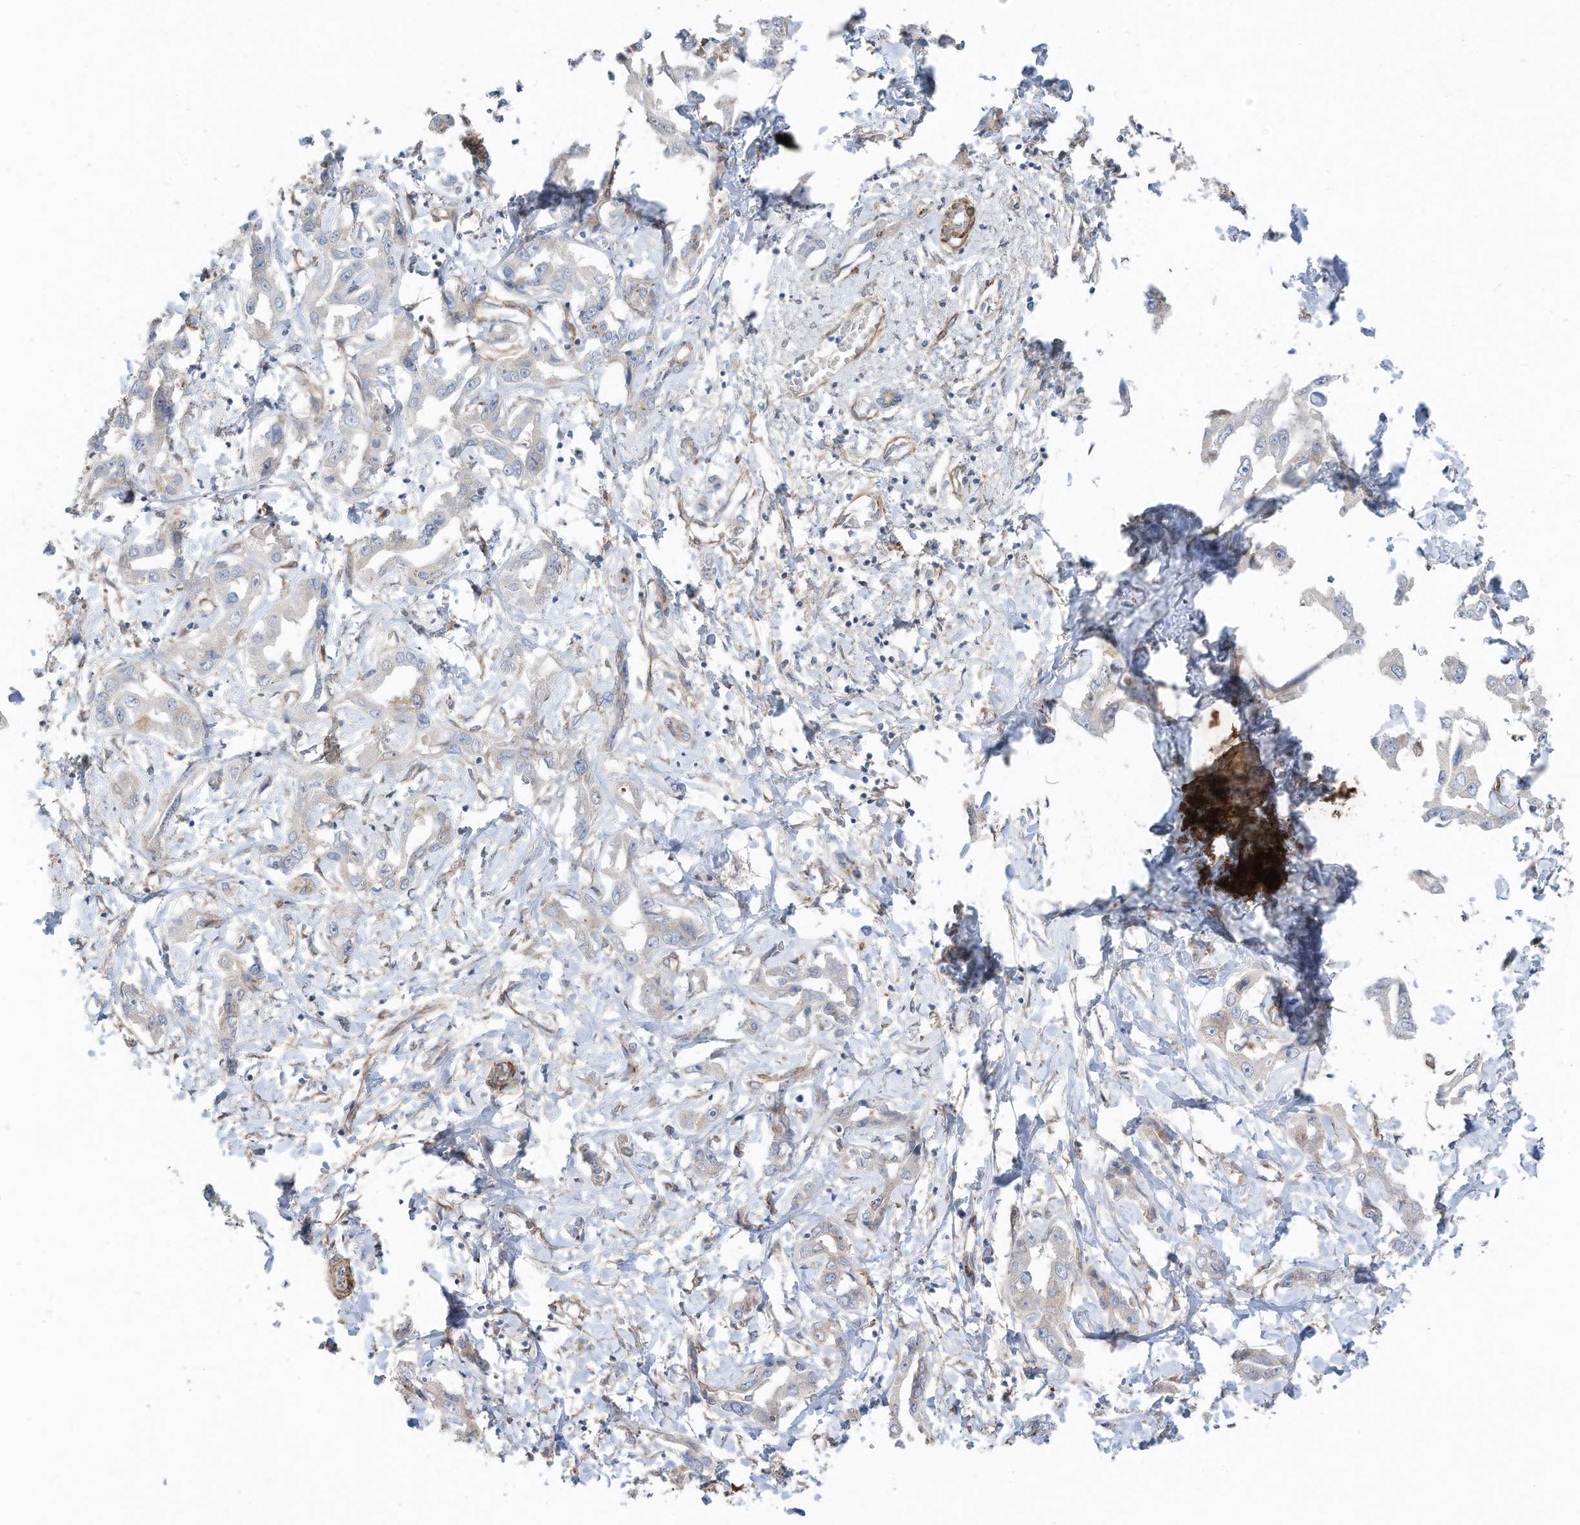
{"staining": {"intensity": "negative", "quantity": "none", "location": "none"}, "tissue": "liver cancer", "cell_type": "Tumor cells", "image_type": "cancer", "snomed": [{"axis": "morphology", "description": "Cholangiocarcinoma"}, {"axis": "topography", "description": "Liver"}], "caption": "Tumor cells show no significant protein expression in liver cancer (cholangiocarcinoma). (Brightfield microscopy of DAB (3,3'-diaminobenzidine) immunohistochemistry at high magnification).", "gene": "SLC17A7", "patient": {"sex": "male", "age": 59}}